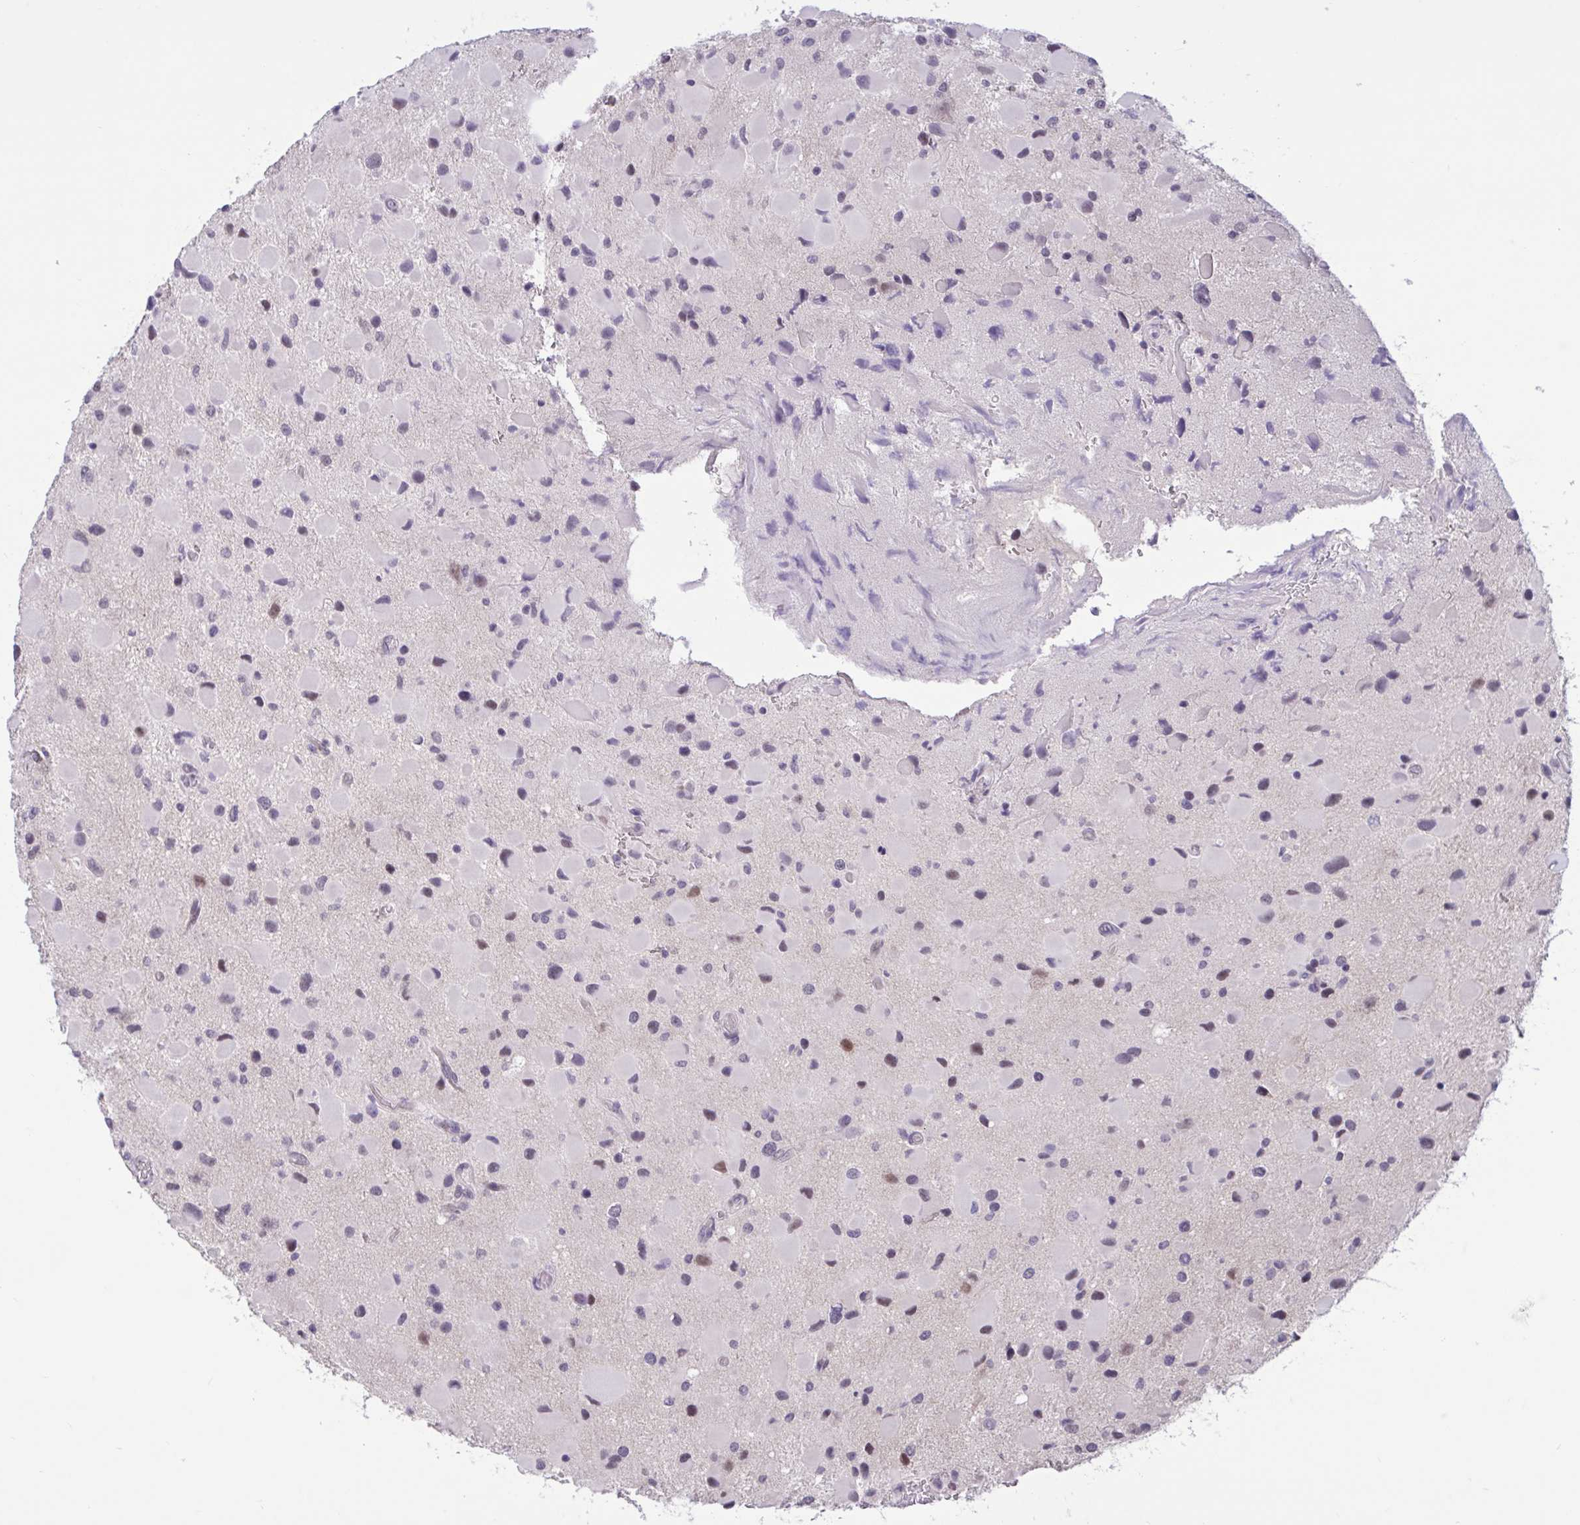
{"staining": {"intensity": "moderate", "quantity": "<25%", "location": "nuclear"}, "tissue": "glioma", "cell_type": "Tumor cells", "image_type": "cancer", "snomed": [{"axis": "morphology", "description": "Glioma, malignant, Low grade"}, {"axis": "topography", "description": "Brain"}], "caption": "An IHC histopathology image of tumor tissue is shown. Protein staining in brown highlights moderate nuclear positivity in malignant glioma (low-grade) within tumor cells. Immunohistochemistry stains the protein of interest in brown and the nuclei are stained blue.", "gene": "CNGB3", "patient": {"sex": "female", "age": 32}}